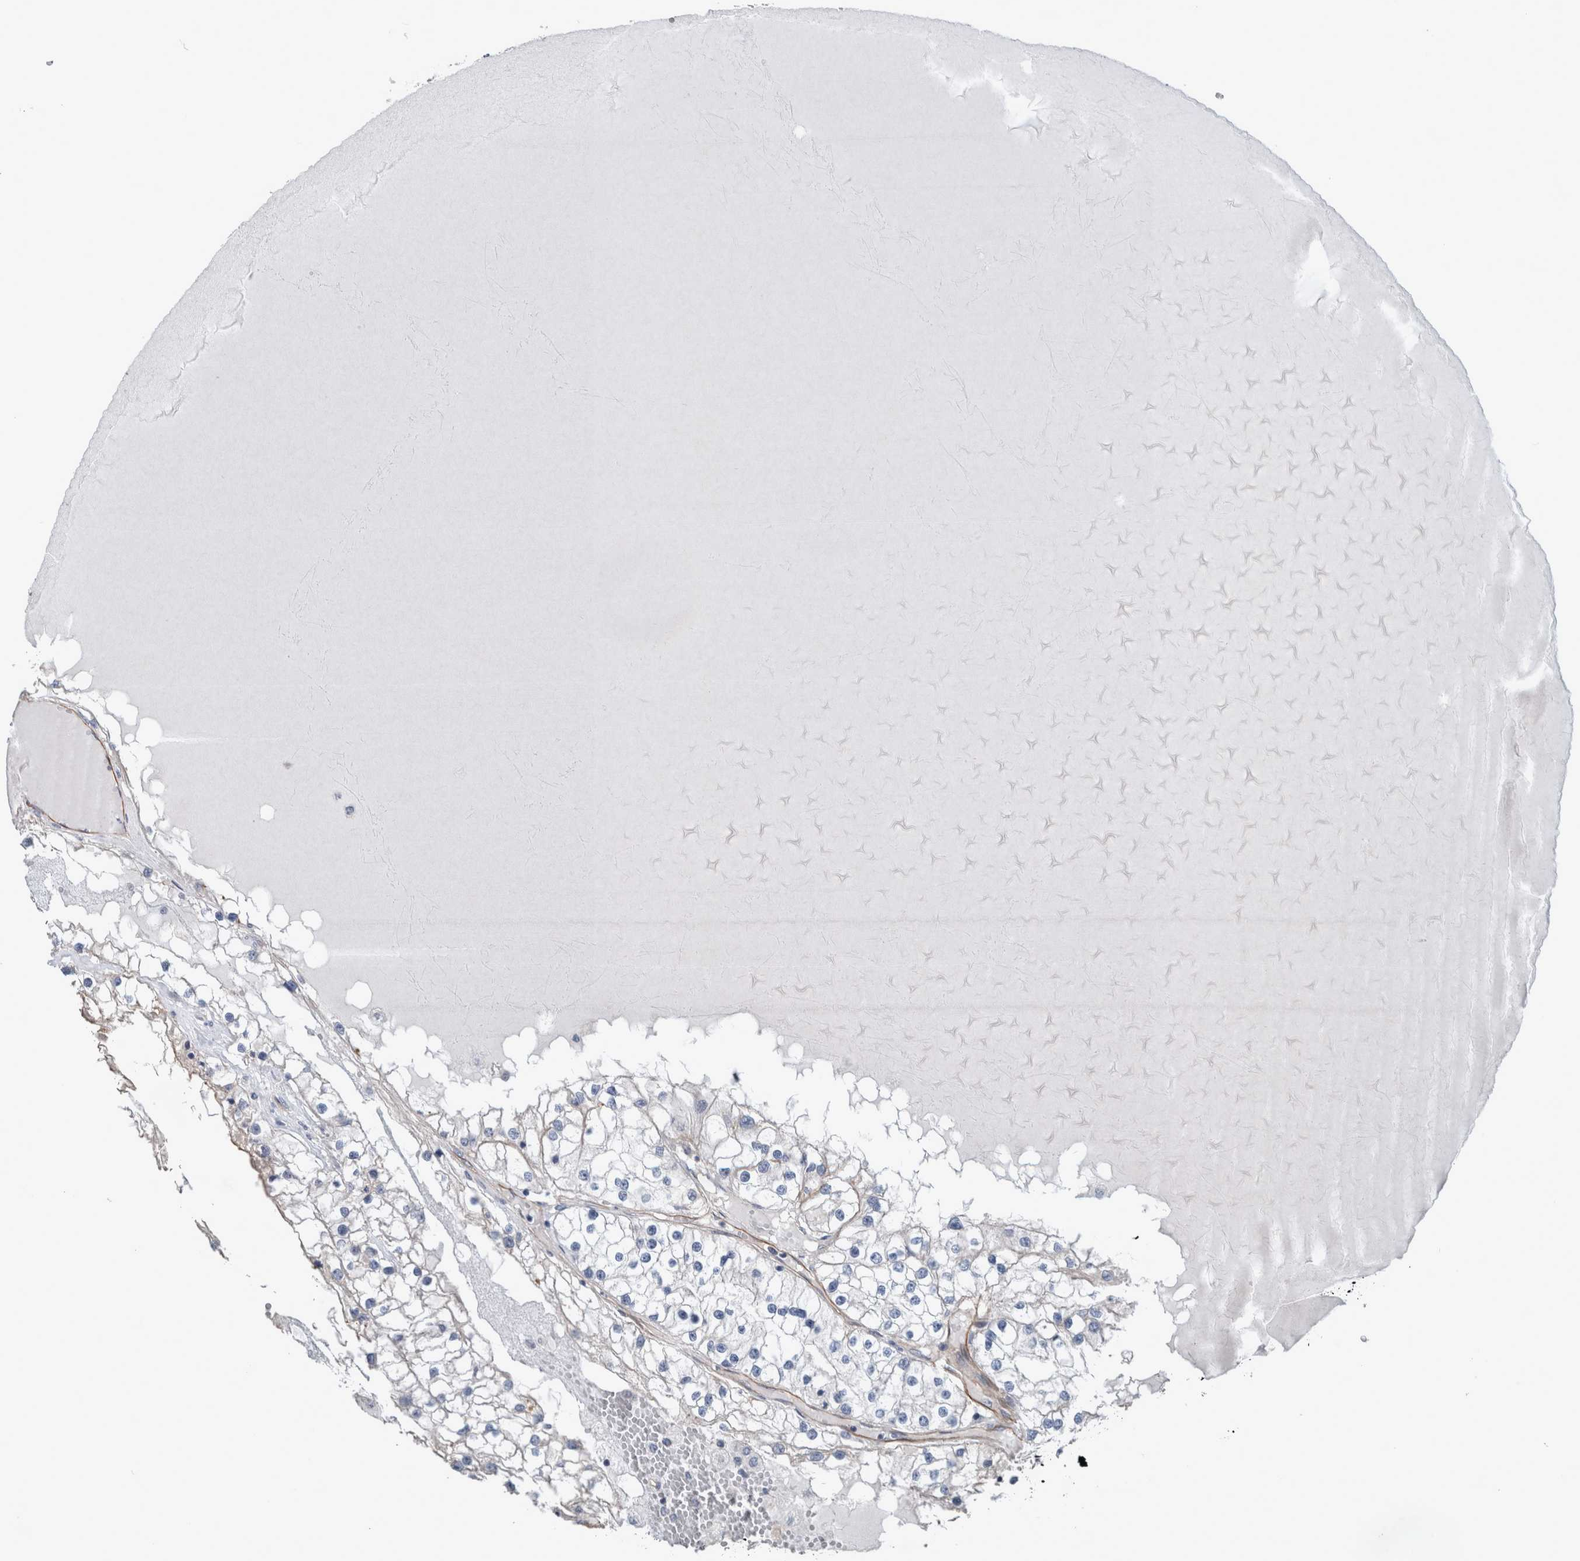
{"staining": {"intensity": "negative", "quantity": "none", "location": "none"}, "tissue": "renal cancer", "cell_type": "Tumor cells", "image_type": "cancer", "snomed": [{"axis": "morphology", "description": "Adenocarcinoma, NOS"}, {"axis": "topography", "description": "Kidney"}], "caption": "Immunohistochemical staining of renal adenocarcinoma reveals no significant positivity in tumor cells. (DAB (3,3'-diaminobenzidine) immunohistochemistry (IHC) with hematoxylin counter stain).", "gene": "BCAM", "patient": {"sex": "male", "age": 68}}